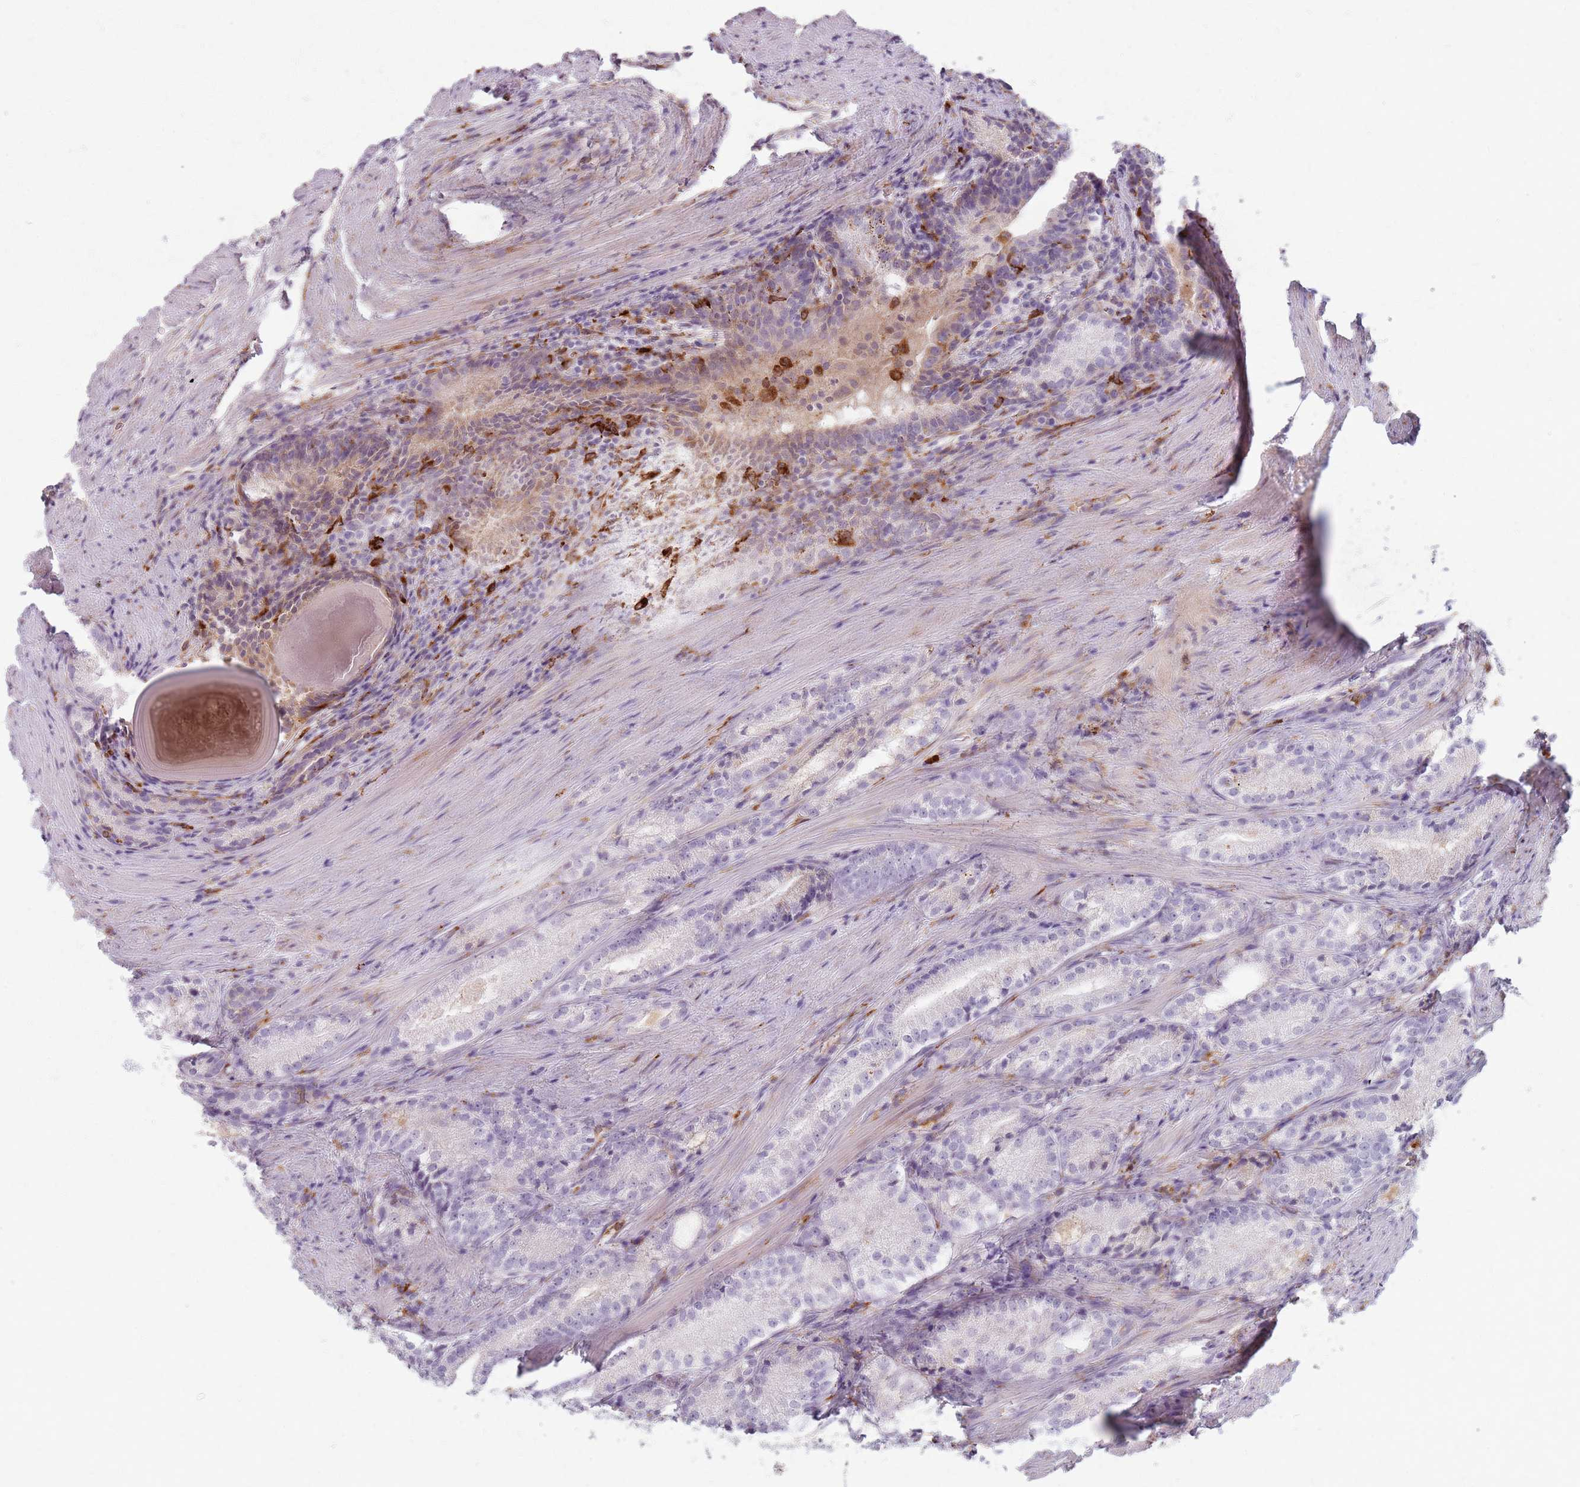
{"staining": {"intensity": "negative", "quantity": "none", "location": "none"}, "tissue": "prostate cancer", "cell_type": "Tumor cells", "image_type": "cancer", "snomed": [{"axis": "morphology", "description": "Adenocarcinoma, Low grade"}, {"axis": "topography", "description": "Prostate"}], "caption": "A high-resolution image shows IHC staining of prostate cancer, which exhibits no significant expression in tumor cells.", "gene": "COLGALT1", "patient": {"sex": "male", "age": 57}}